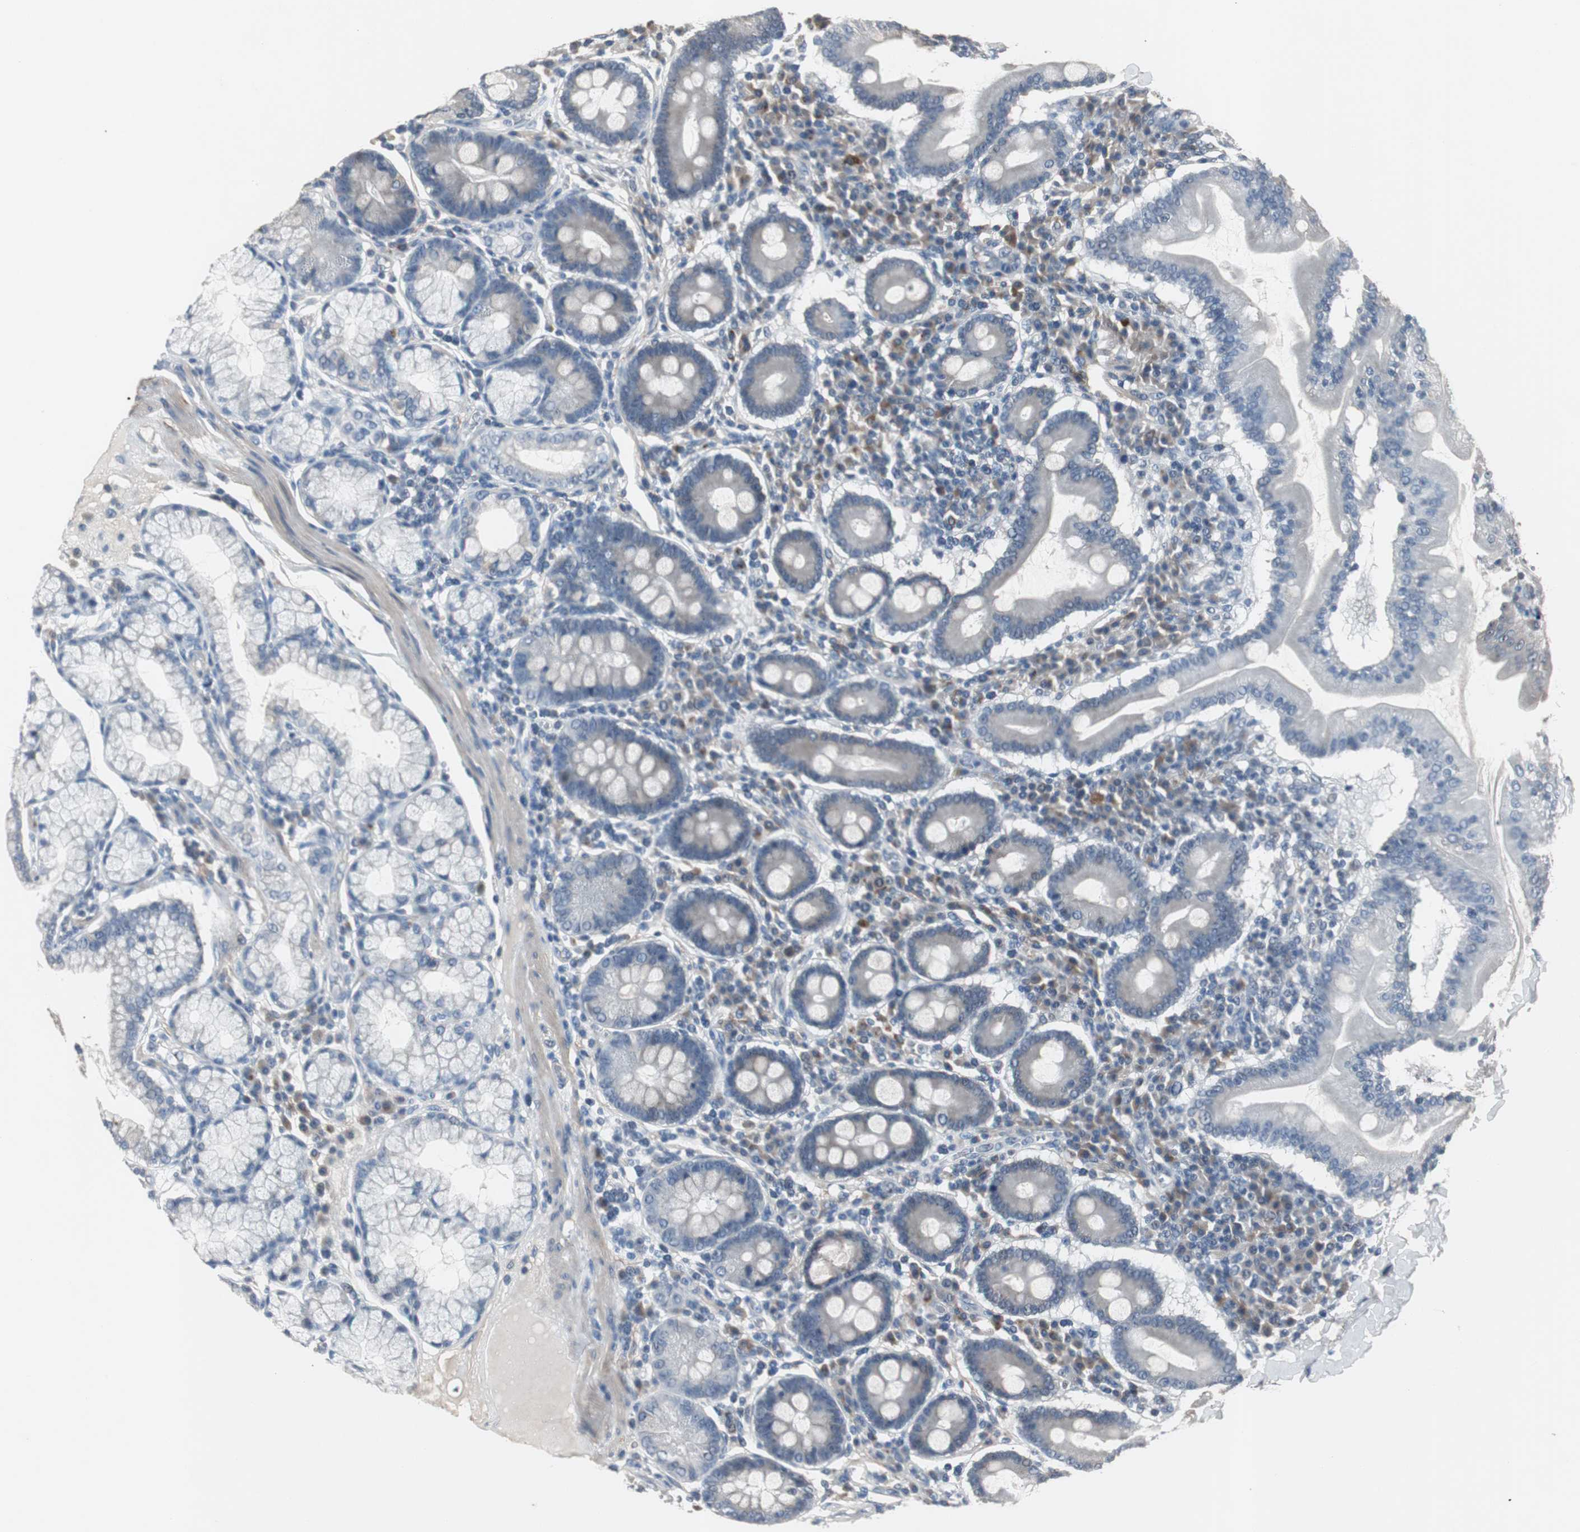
{"staining": {"intensity": "negative", "quantity": "none", "location": "none"}, "tissue": "duodenum", "cell_type": "Glandular cells", "image_type": "normal", "snomed": [{"axis": "morphology", "description": "Normal tissue, NOS"}, {"axis": "topography", "description": "Duodenum"}], "caption": "This photomicrograph is of normal duodenum stained with IHC to label a protein in brown with the nuclei are counter-stained blue. There is no expression in glandular cells. The staining is performed using DAB brown chromogen with nuclei counter-stained in using hematoxylin.", "gene": "PCYT1B", "patient": {"sex": "male", "age": 50}}